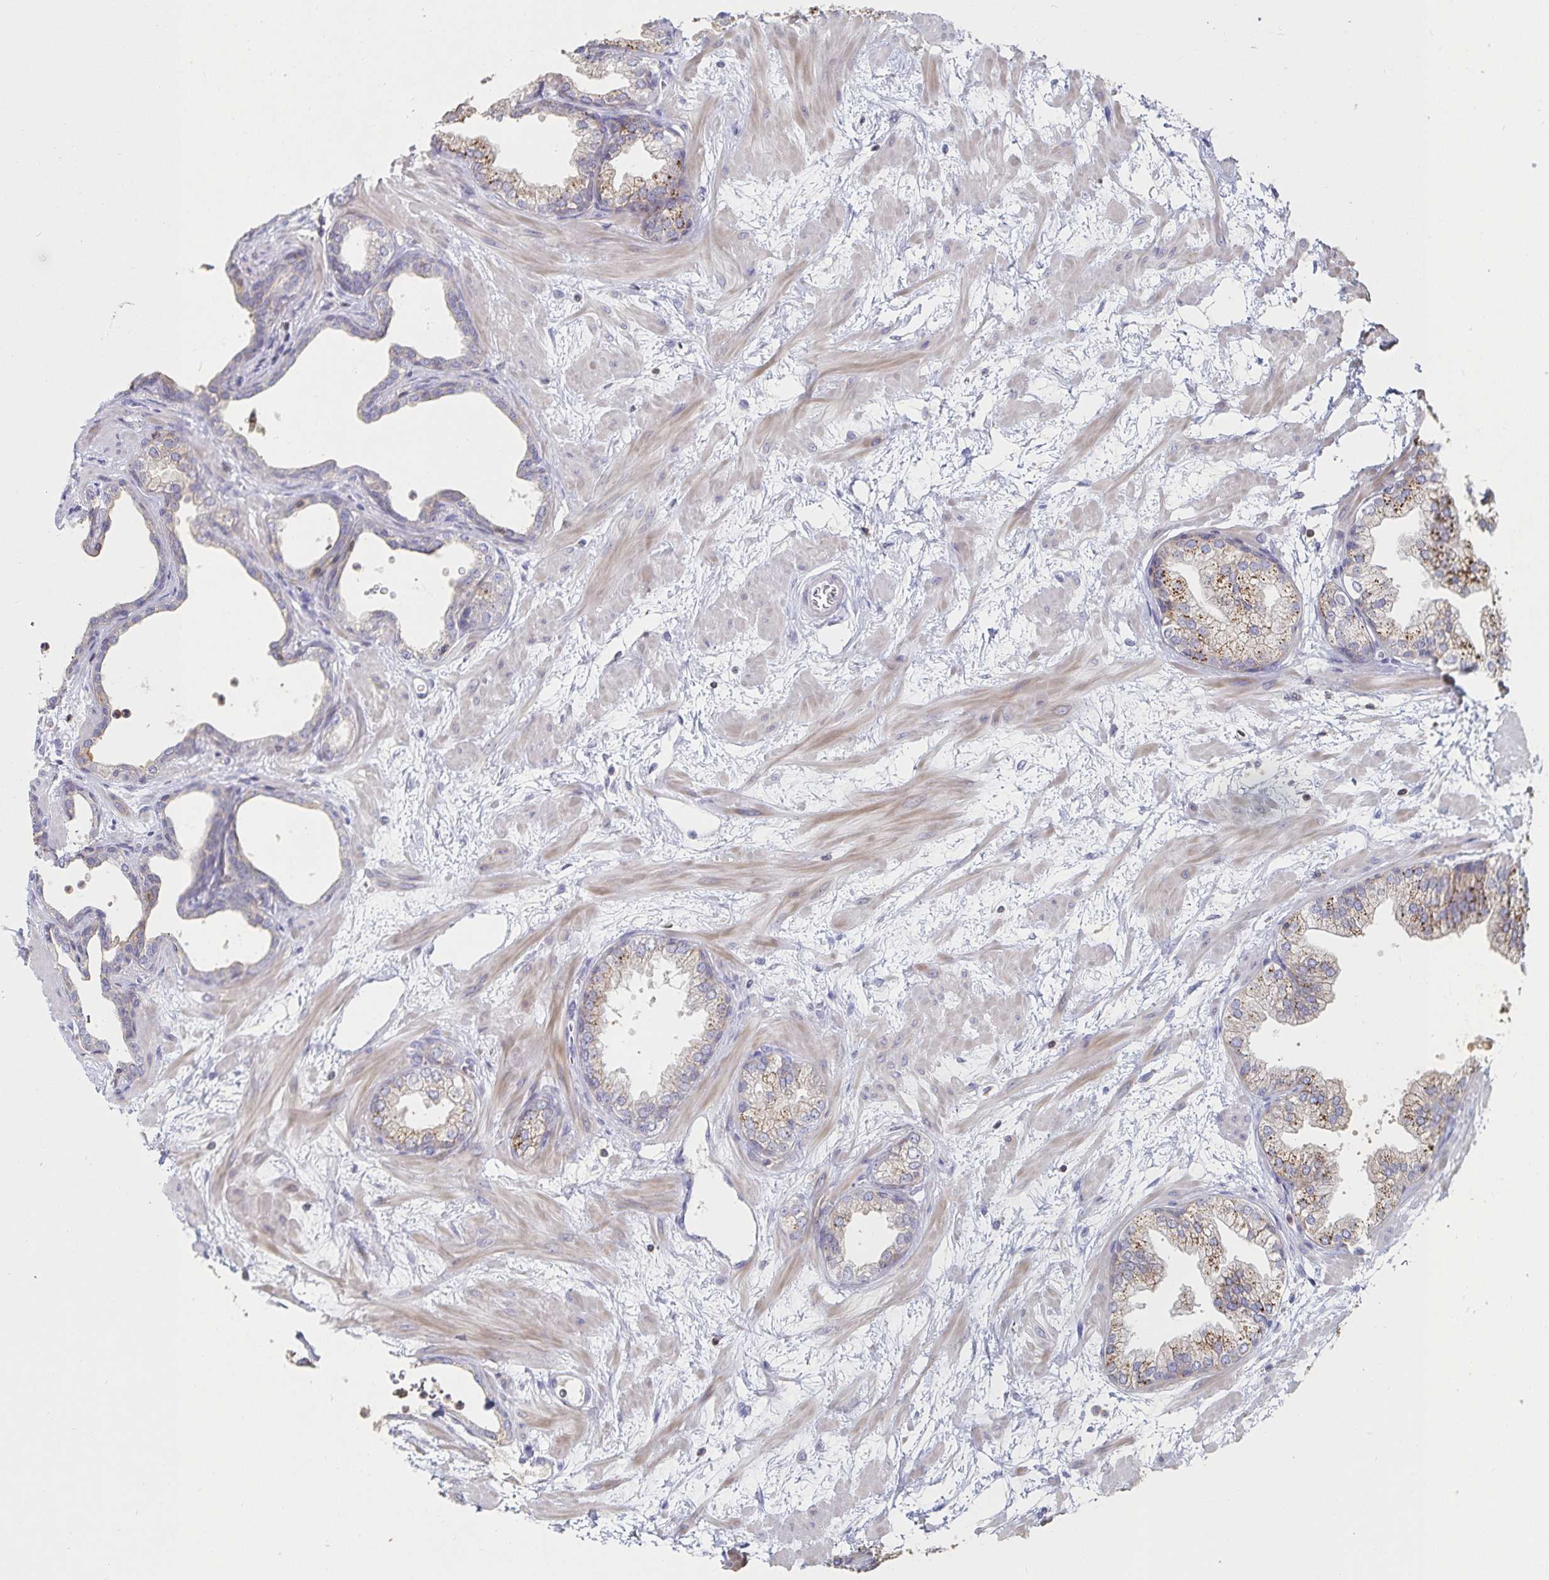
{"staining": {"intensity": "weak", "quantity": "25%-75%", "location": "cytoplasmic/membranous"}, "tissue": "prostate", "cell_type": "Glandular cells", "image_type": "normal", "snomed": [{"axis": "morphology", "description": "Normal tissue, NOS"}, {"axis": "topography", "description": "Prostate"}], "caption": "IHC (DAB (3,3'-diaminobenzidine)) staining of unremarkable human prostate shows weak cytoplasmic/membranous protein staining in approximately 25%-75% of glandular cells.", "gene": "PIK3CD", "patient": {"sex": "male", "age": 37}}